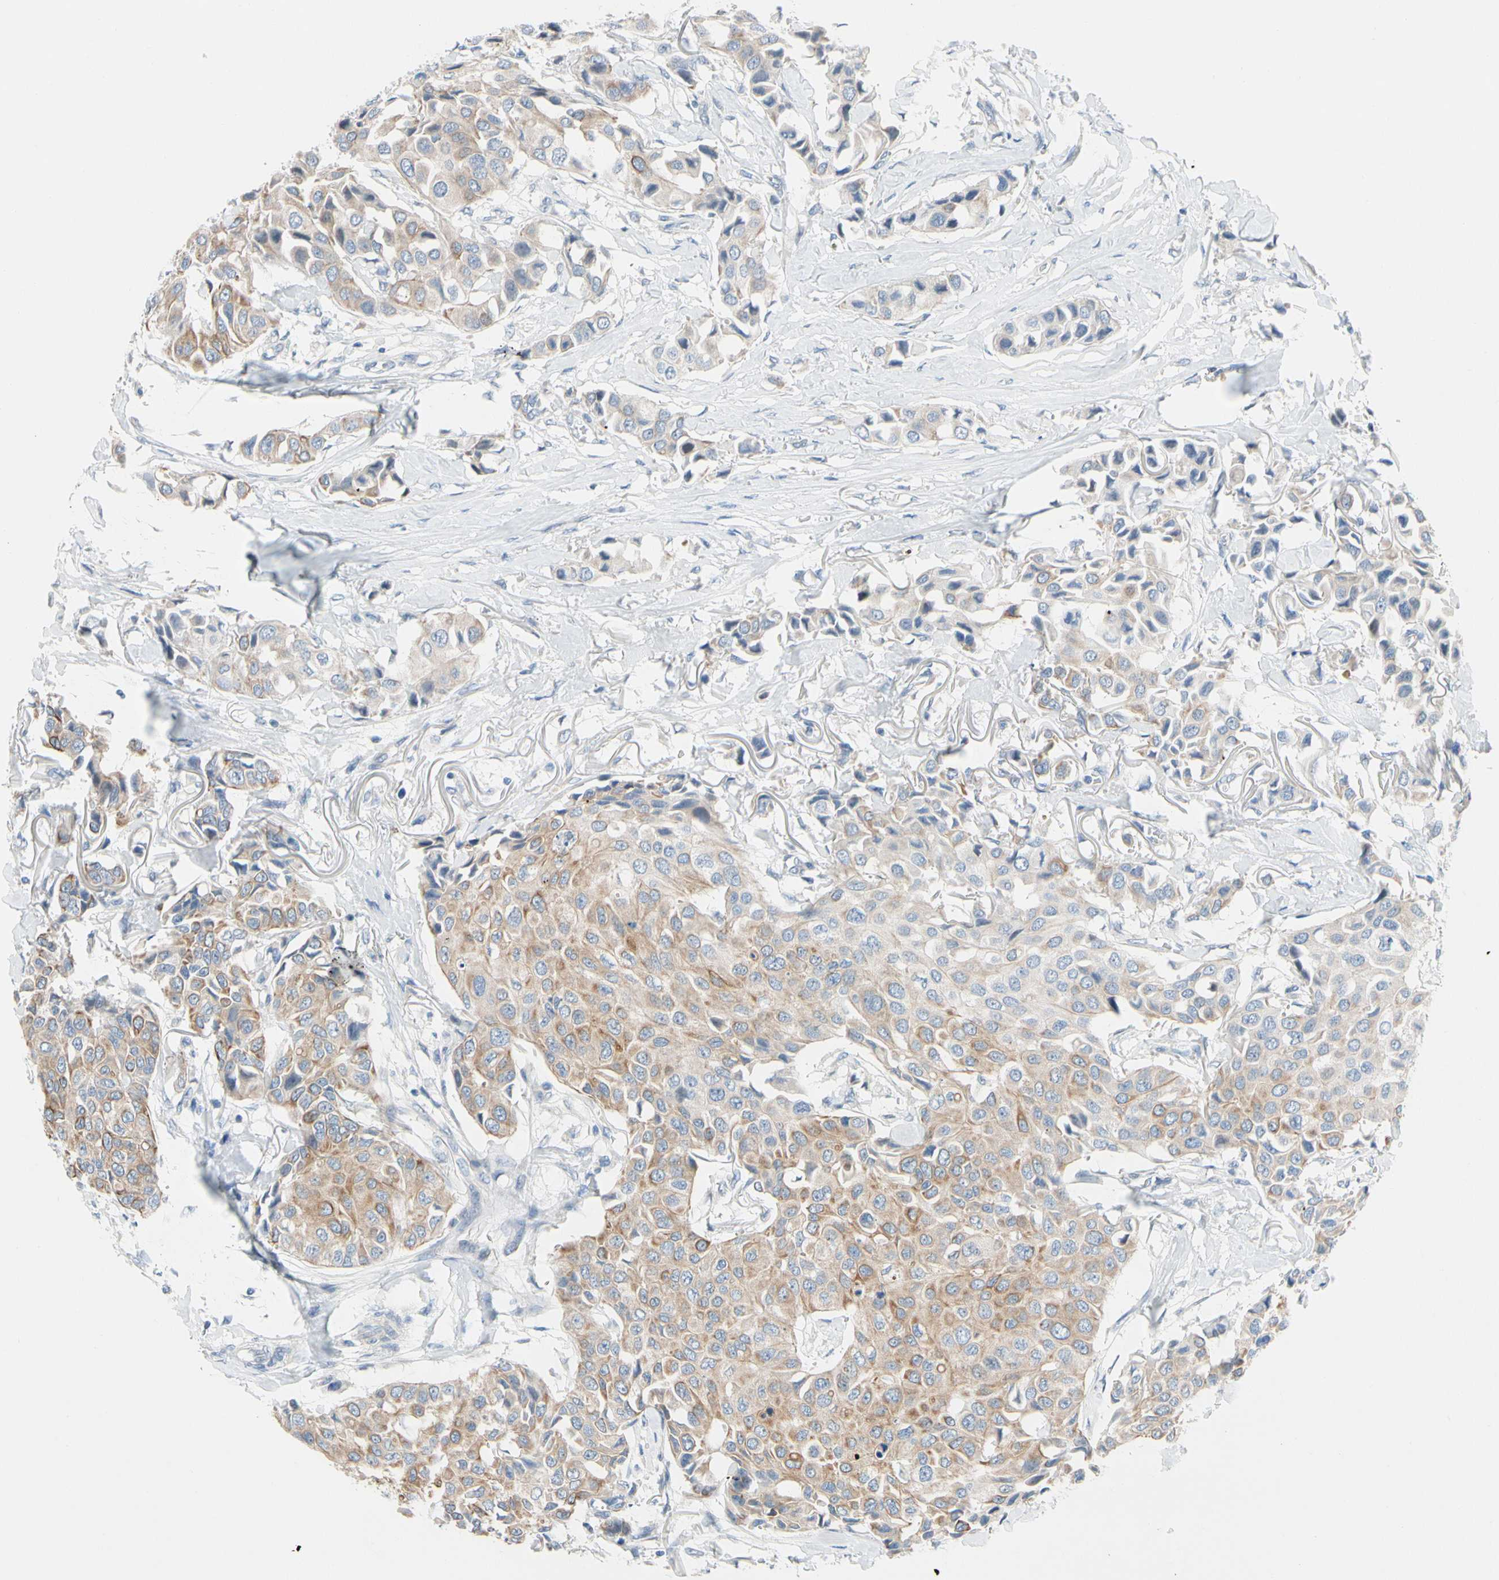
{"staining": {"intensity": "weak", "quantity": "25%-75%", "location": "cytoplasmic/membranous"}, "tissue": "breast cancer", "cell_type": "Tumor cells", "image_type": "cancer", "snomed": [{"axis": "morphology", "description": "Duct carcinoma"}, {"axis": "topography", "description": "Breast"}], "caption": "Brown immunohistochemical staining in human breast cancer reveals weak cytoplasmic/membranous positivity in approximately 25%-75% of tumor cells. (DAB (3,3'-diaminobenzidine) IHC with brightfield microscopy, high magnification).", "gene": "ZNF132", "patient": {"sex": "female", "age": 80}}